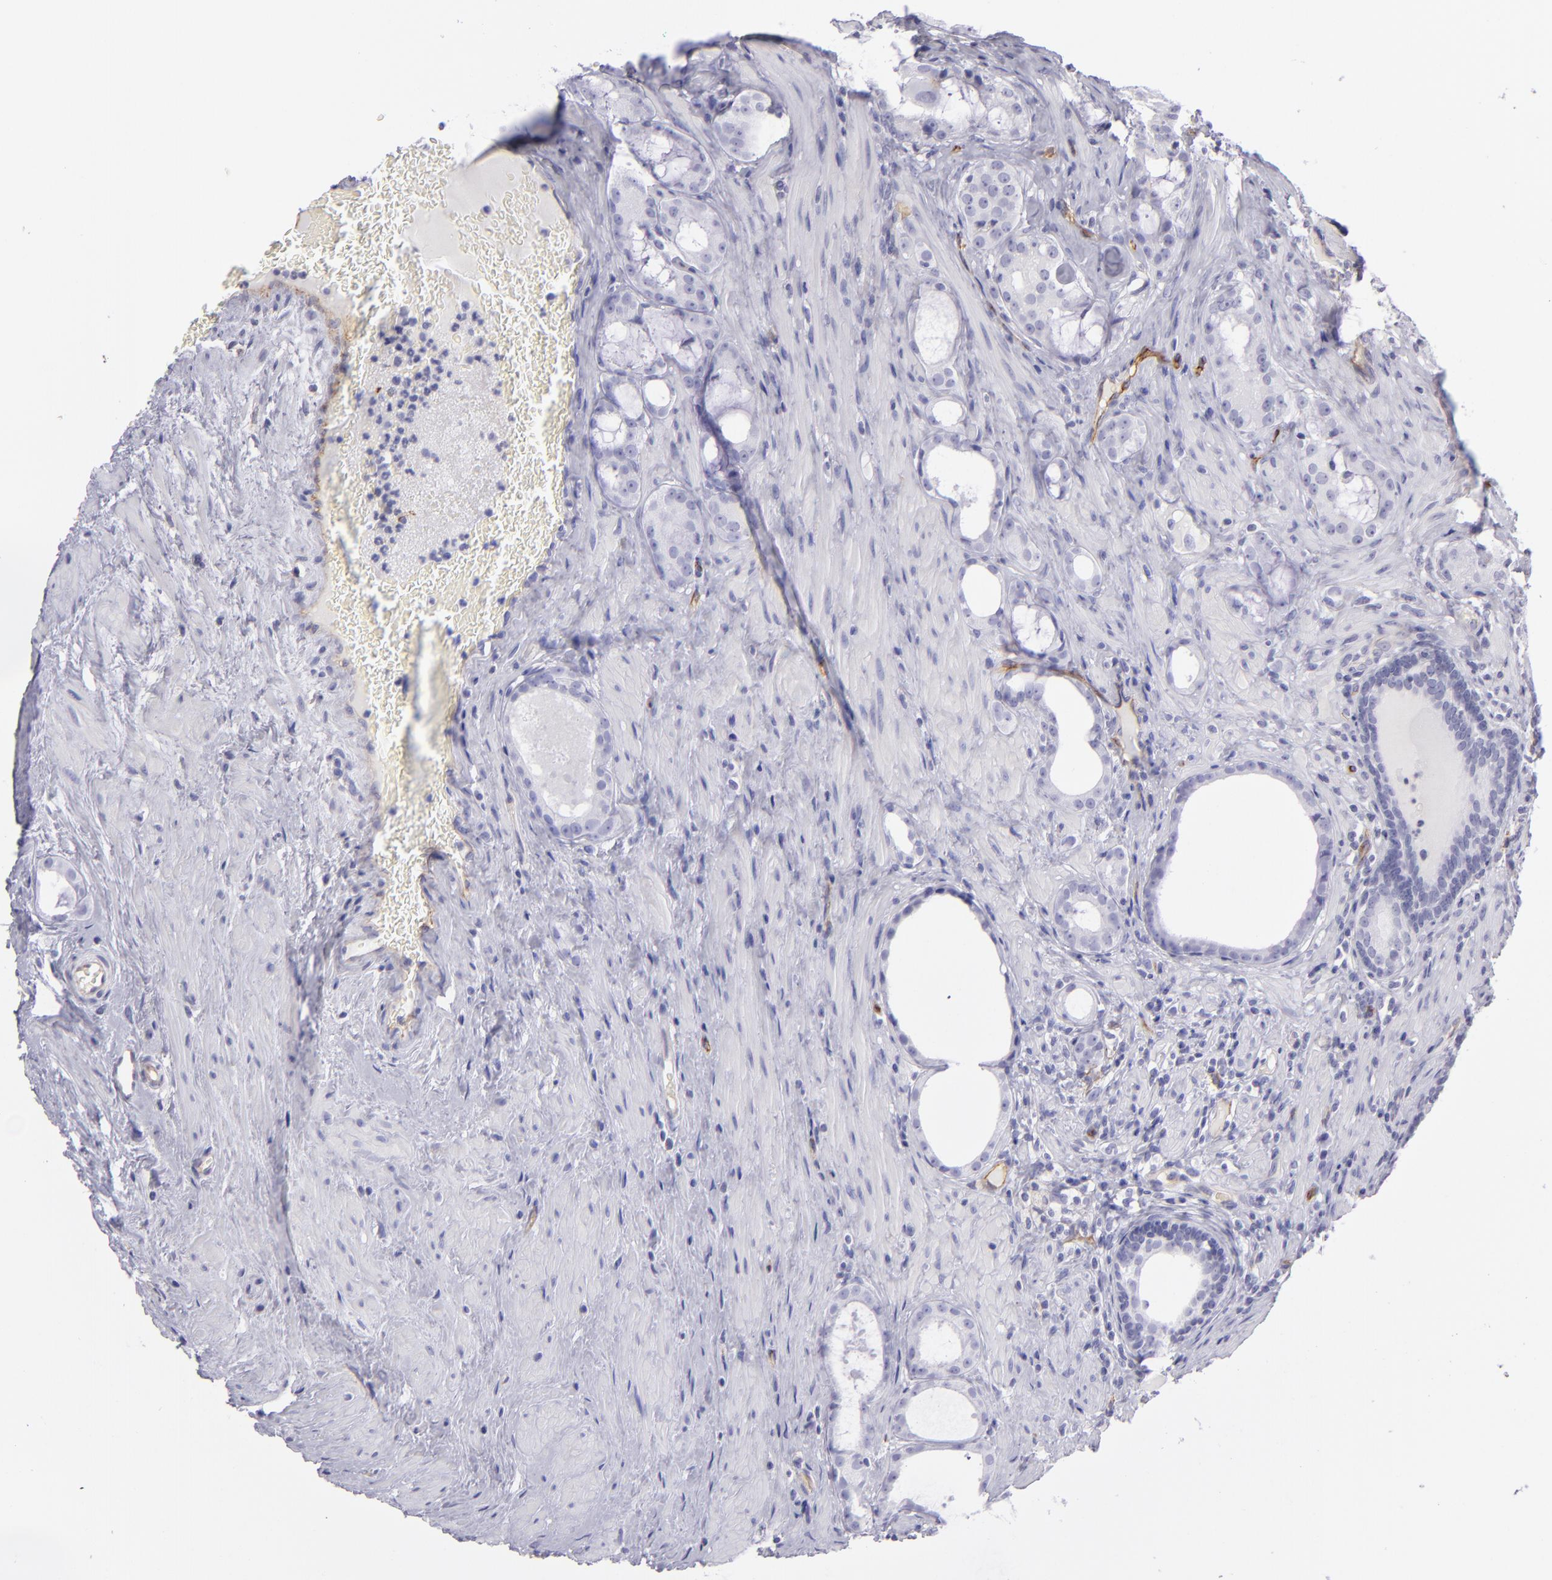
{"staining": {"intensity": "negative", "quantity": "none", "location": "none"}, "tissue": "prostate cancer", "cell_type": "Tumor cells", "image_type": "cancer", "snomed": [{"axis": "morphology", "description": "Adenocarcinoma, Medium grade"}, {"axis": "topography", "description": "Prostate"}], "caption": "This is an IHC photomicrograph of medium-grade adenocarcinoma (prostate). There is no expression in tumor cells.", "gene": "THBD", "patient": {"sex": "male", "age": 73}}